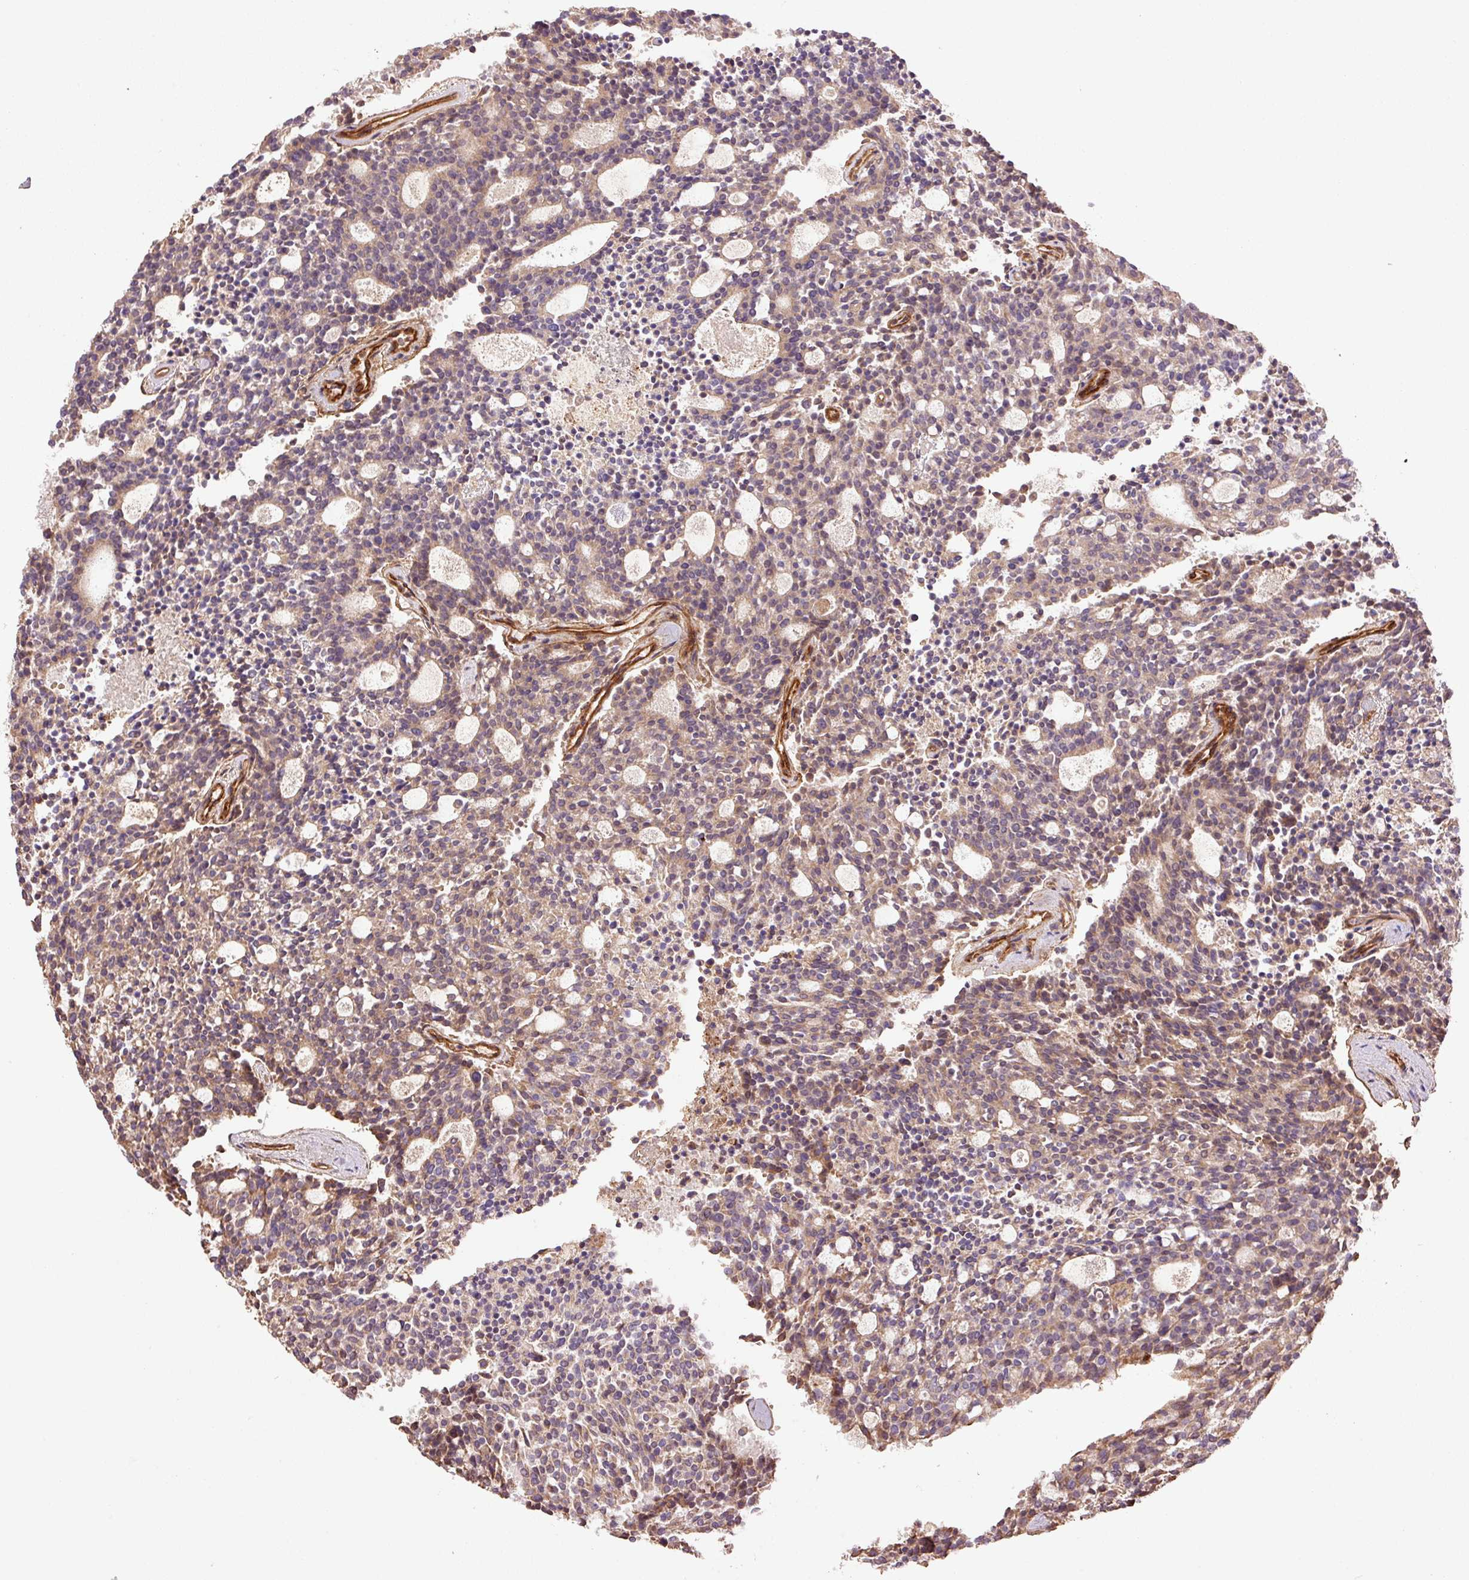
{"staining": {"intensity": "weak", "quantity": "25%-75%", "location": "cytoplasmic/membranous"}, "tissue": "carcinoid", "cell_type": "Tumor cells", "image_type": "cancer", "snomed": [{"axis": "morphology", "description": "Carcinoid, malignant, NOS"}, {"axis": "topography", "description": "Pancreas"}], "caption": "Protein expression analysis of carcinoid (malignant) exhibits weak cytoplasmic/membranous positivity in approximately 25%-75% of tumor cells.", "gene": "NID2", "patient": {"sex": "female", "age": 54}}